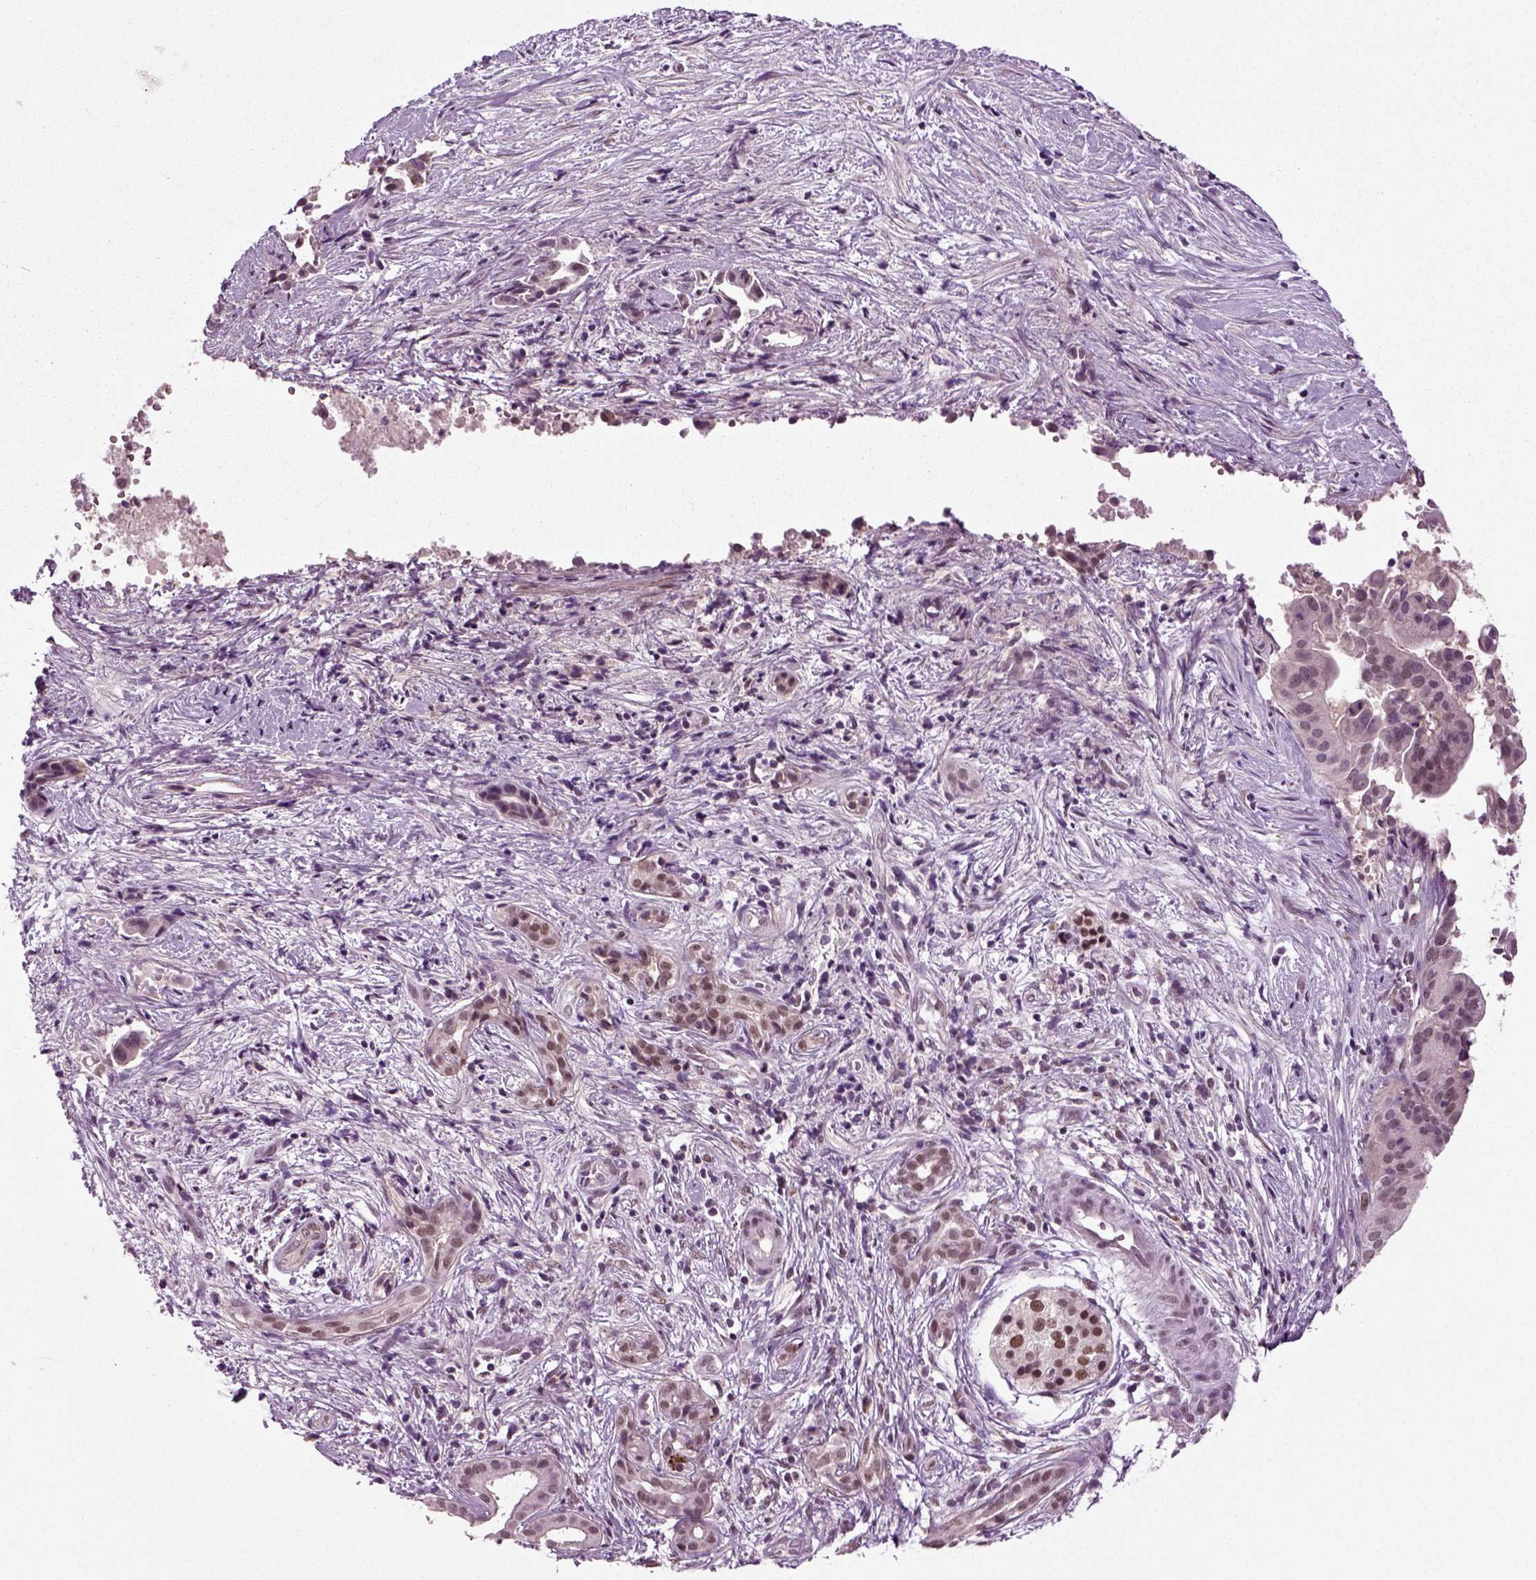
{"staining": {"intensity": "moderate", "quantity": "25%-75%", "location": "nuclear"}, "tissue": "pancreatic cancer", "cell_type": "Tumor cells", "image_type": "cancer", "snomed": [{"axis": "morphology", "description": "Adenocarcinoma, NOS"}, {"axis": "topography", "description": "Pancreas"}], "caption": "Moderate nuclear protein expression is appreciated in about 25%-75% of tumor cells in pancreatic cancer (adenocarcinoma).", "gene": "RCOR3", "patient": {"sex": "male", "age": 61}}